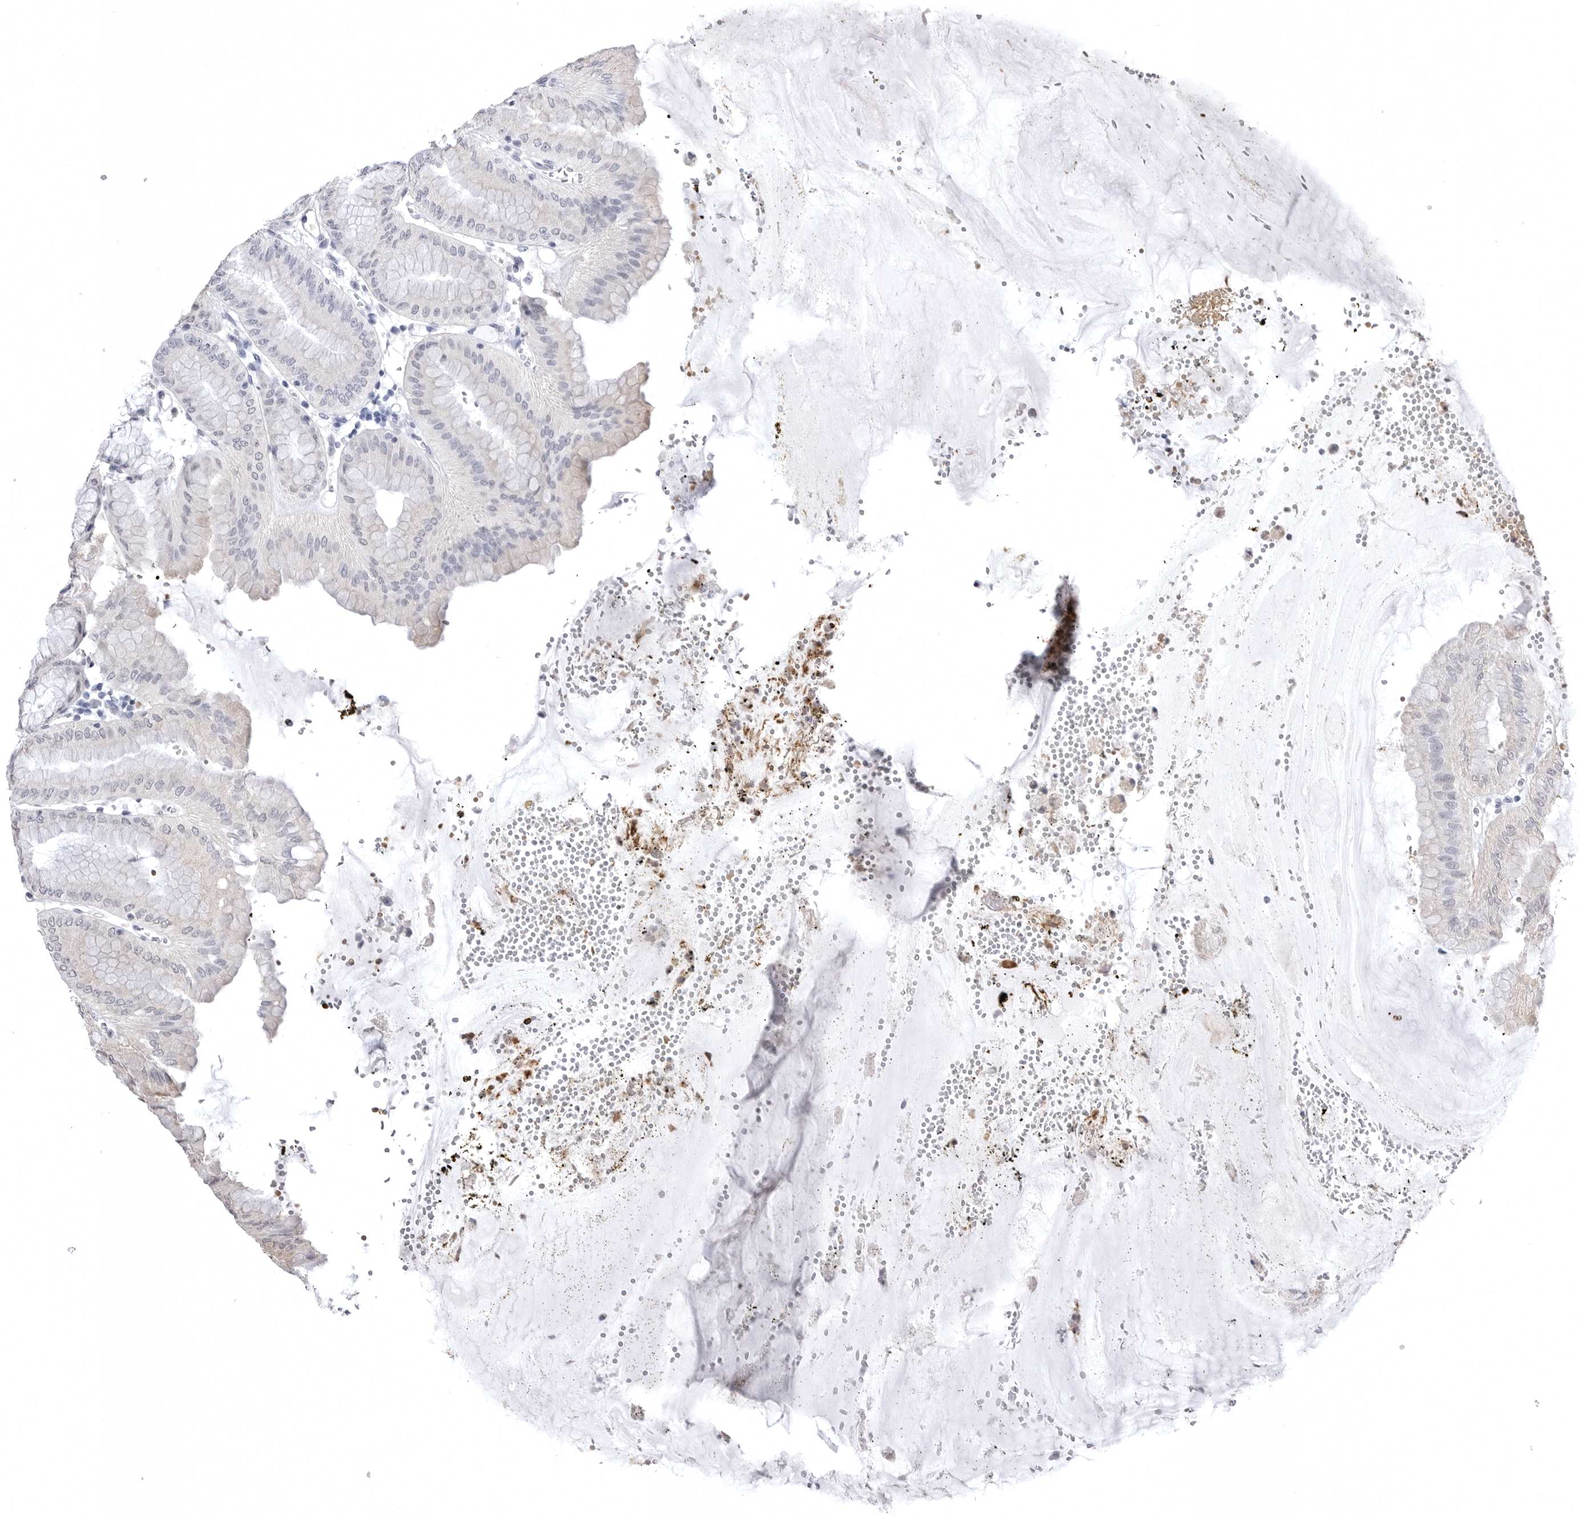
{"staining": {"intensity": "moderate", "quantity": "<25%", "location": "cytoplasmic/membranous"}, "tissue": "stomach", "cell_type": "Glandular cells", "image_type": "normal", "snomed": [{"axis": "morphology", "description": "Normal tissue, NOS"}, {"axis": "topography", "description": "Stomach, lower"}], "caption": "Brown immunohistochemical staining in normal human stomach displays moderate cytoplasmic/membranous expression in approximately <25% of glandular cells.", "gene": "STAP2", "patient": {"sex": "male", "age": 71}}